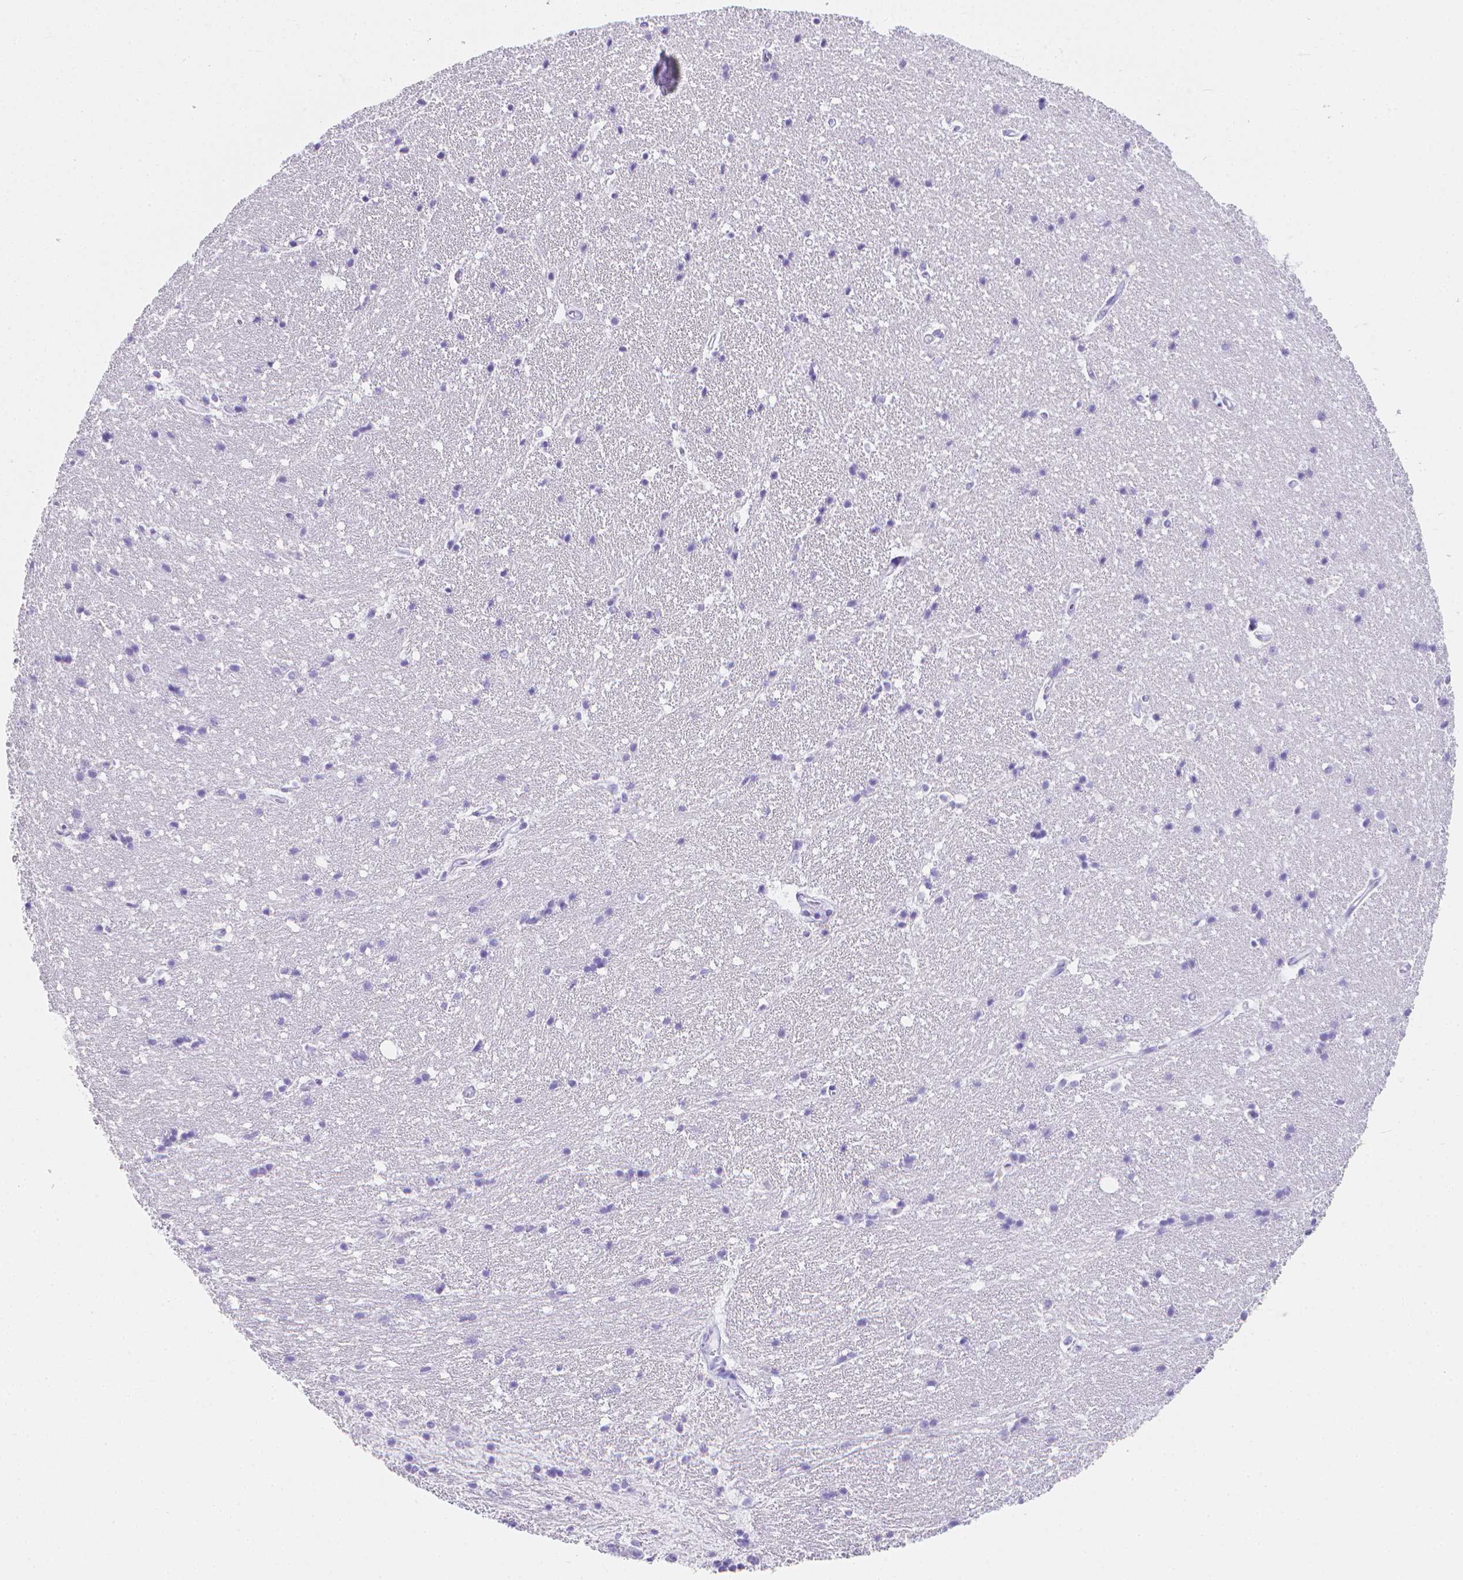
{"staining": {"intensity": "negative", "quantity": "none", "location": "none"}, "tissue": "hippocampus", "cell_type": "Glial cells", "image_type": "normal", "snomed": [{"axis": "morphology", "description": "Normal tissue, NOS"}, {"axis": "topography", "description": "Hippocampus"}], "caption": "The photomicrograph shows no staining of glial cells in unremarkable hippocampus. (DAB immunohistochemistry (IHC) with hematoxylin counter stain).", "gene": "LGALS4", "patient": {"sex": "male", "age": 63}}